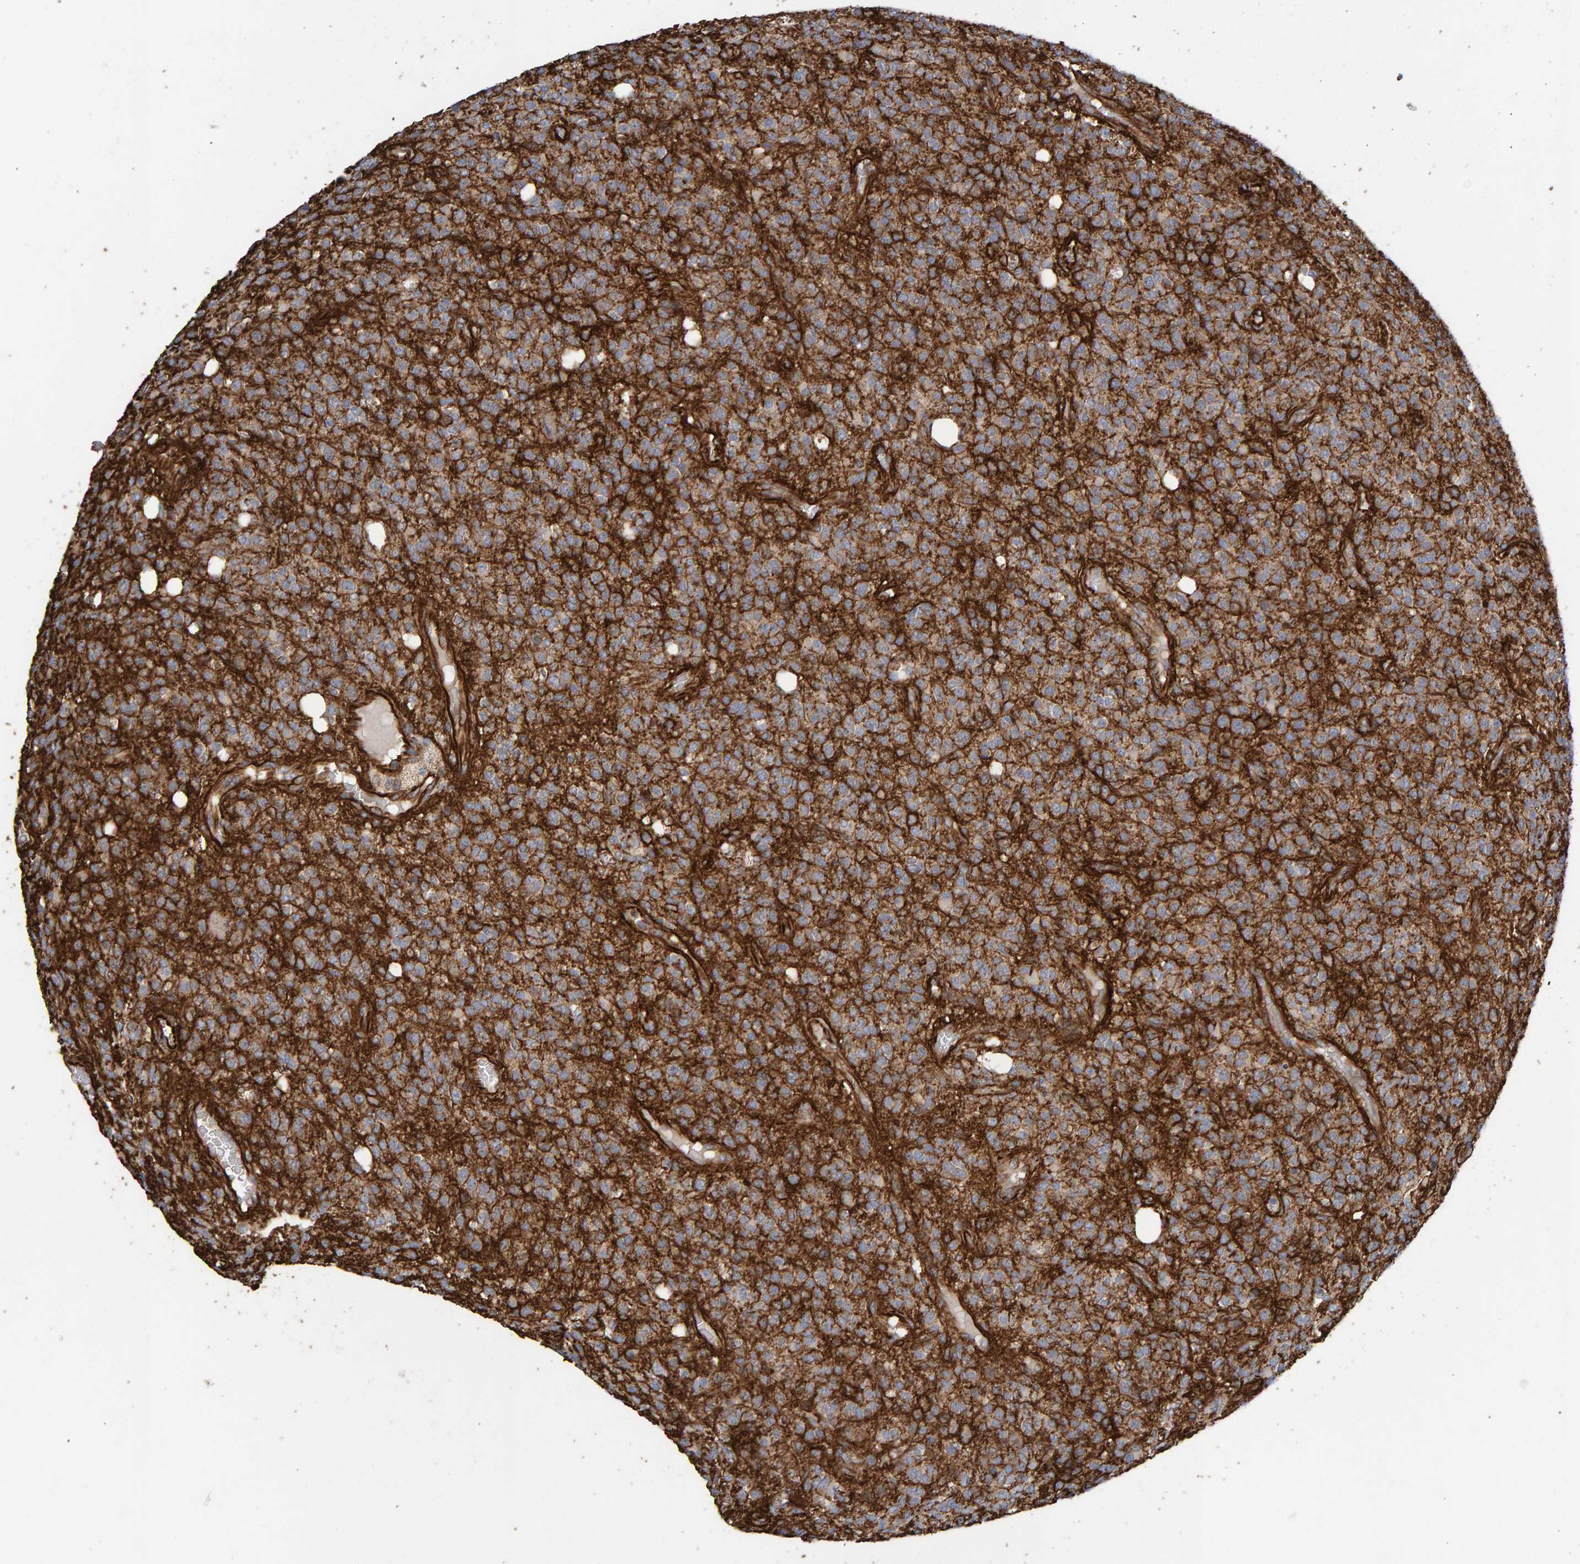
{"staining": {"intensity": "weak", "quantity": ">75%", "location": "cytoplasmic/membranous"}, "tissue": "glioma", "cell_type": "Tumor cells", "image_type": "cancer", "snomed": [{"axis": "morphology", "description": "Glioma, malignant, High grade"}, {"axis": "topography", "description": "Brain"}], "caption": "This is a histology image of immunohistochemistry (IHC) staining of malignant high-grade glioma, which shows weak staining in the cytoplasmic/membranous of tumor cells.", "gene": "ZNF347", "patient": {"sex": "male", "age": 34}}